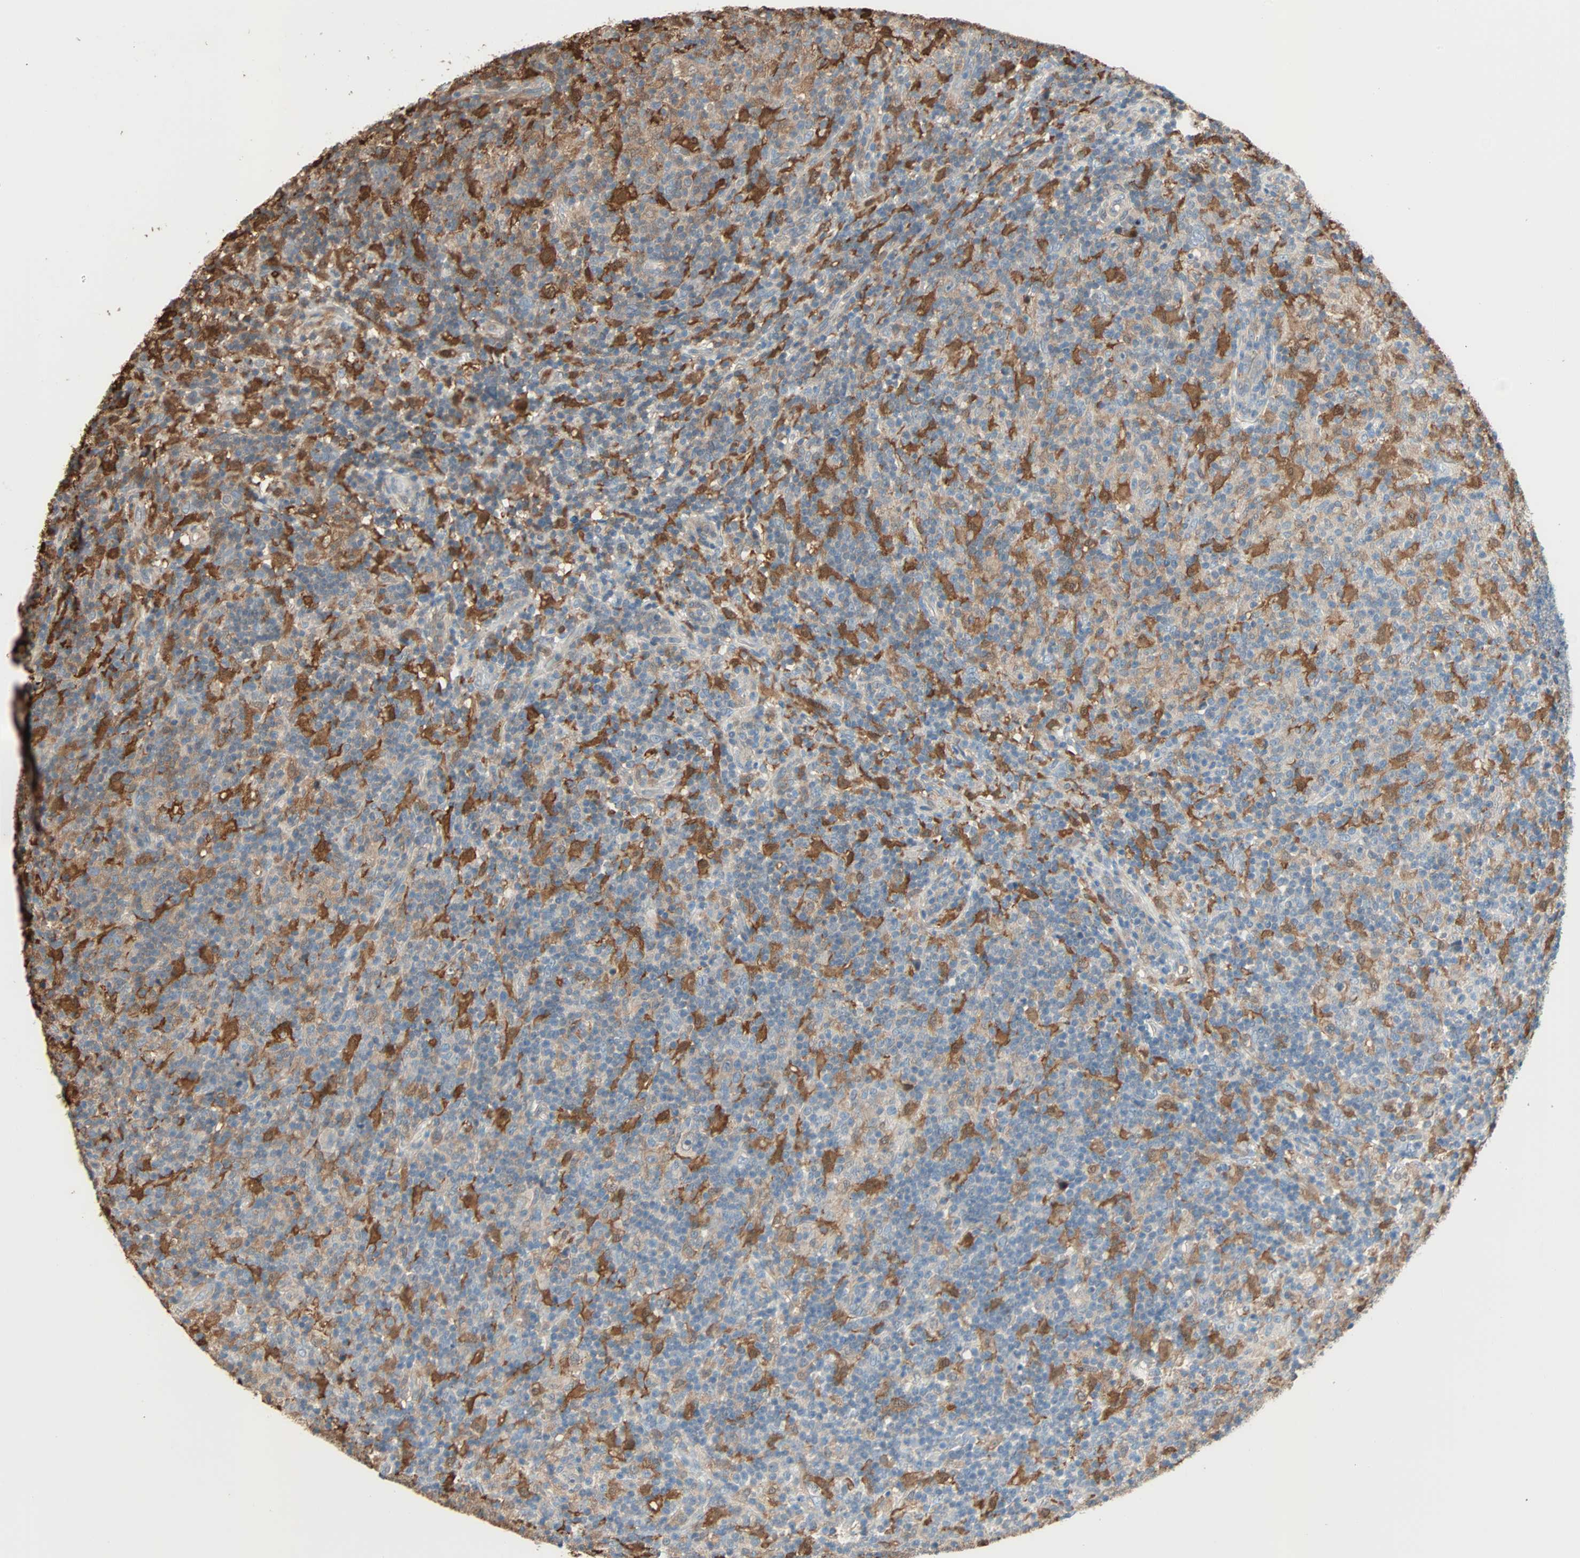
{"staining": {"intensity": "weak", "quantity": "25%-75%", "location": "cytoplasmic/membranous"}, "tissue": "lymphoma", "cell_type": "Tumor cells", "image_type": "cancer", "snomed": [{"axis": "morphology", "description": "Hodgkin's disease, NOS"}, {"axis": "topography", "description": "Lymph node"}], "caption": "Protein expression by immunohistochemistry demonstrates weak cytoplasmic/membranous staining in about 25%-75% of tumor cells in lymphoma.", "gene": "PRDX1", "patient": {"sex": "male", "age": 70}}